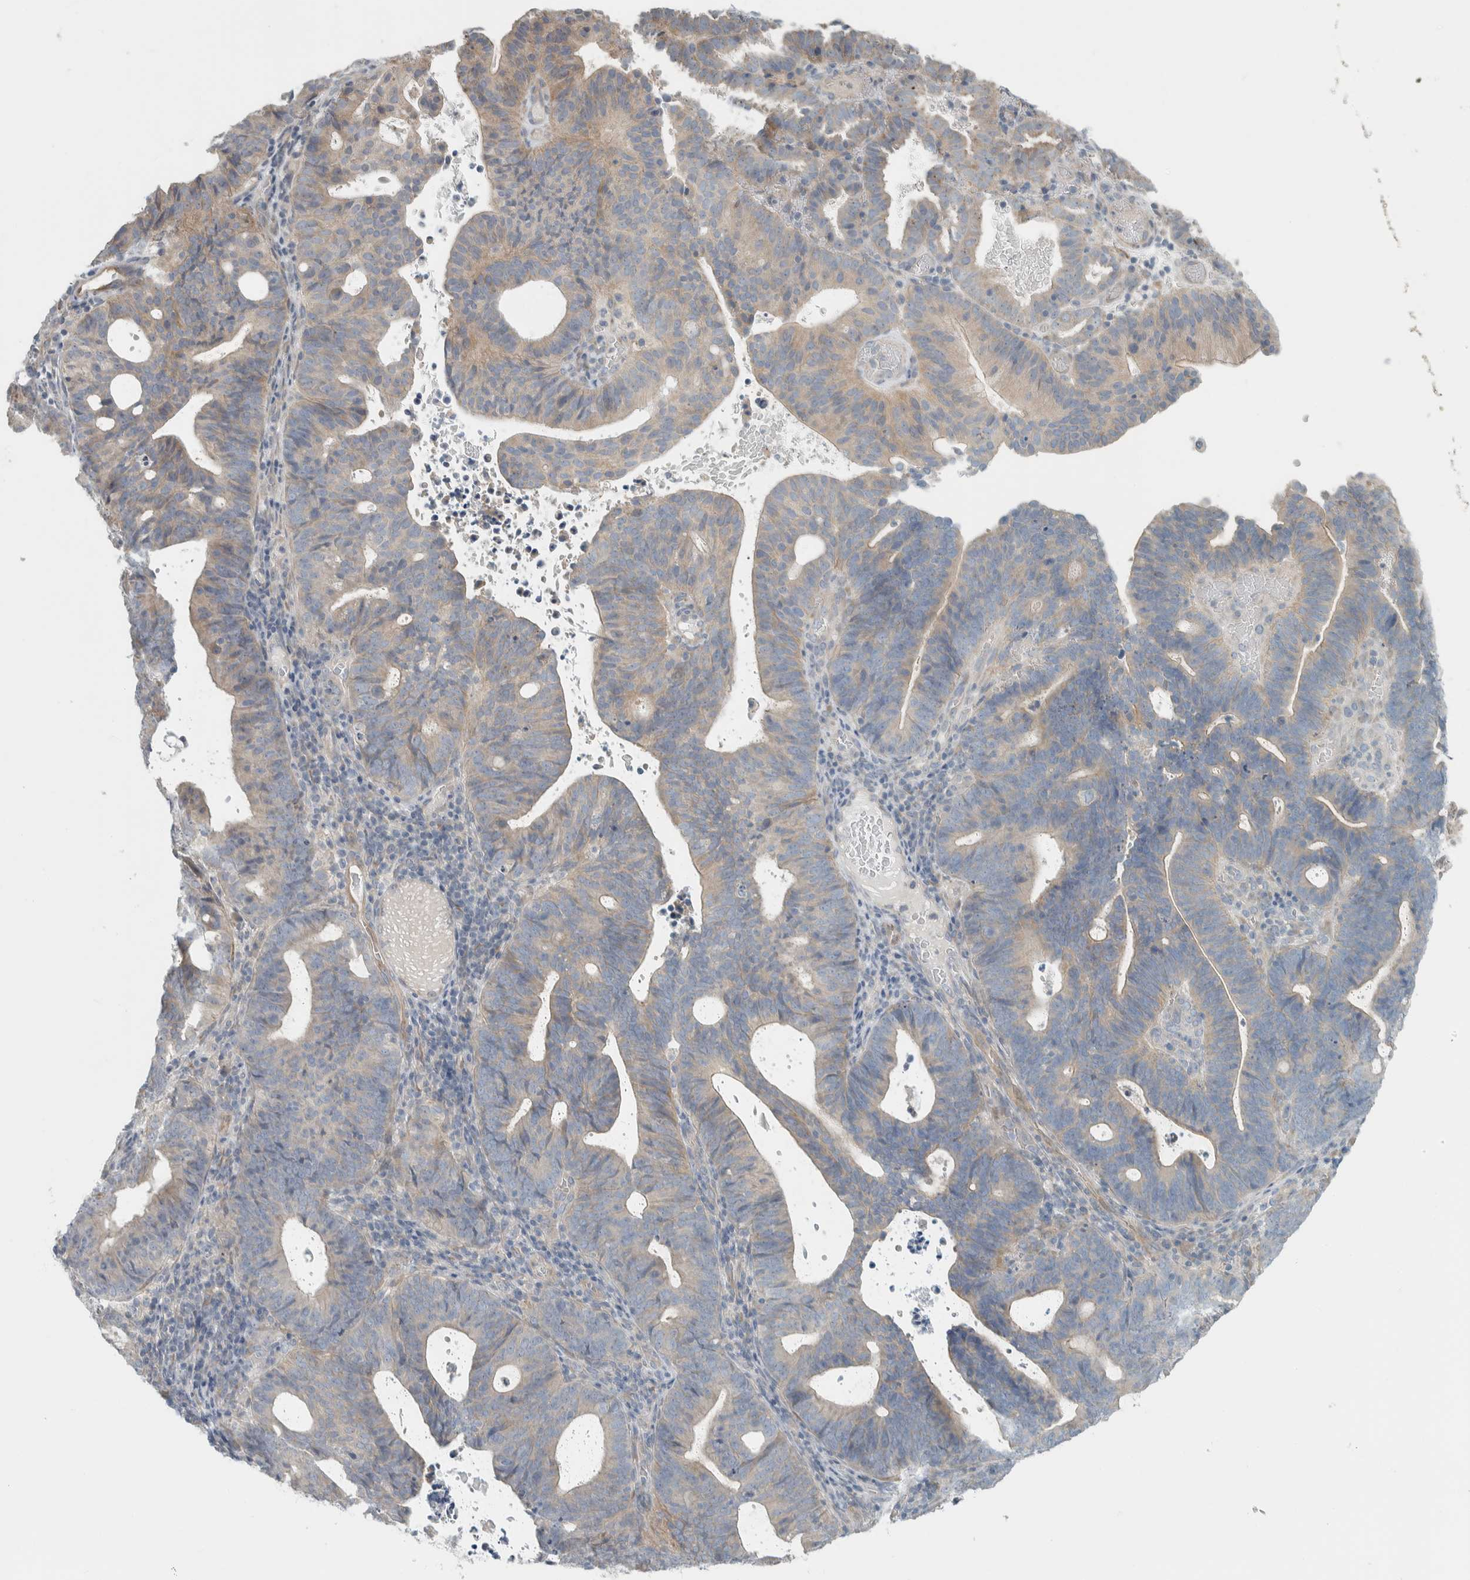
{"staining": {"intensity": "weak", "quantity": "25%-75%", "location": "cytoplasmic/membranous"}, "tissue": "endometrial cancer", "cell_type": "Tumor cells", "image_type": "cancer", "snomed": [{"axis": "morphology", "description": "Adenocarcinoma, NOS"}, {"axis": "topography", "description": "Uterus"}], "caption": "IHC staining of endometrial adenocarcinoma, which displays low levels of weak cytoplasmic/membranous positivity in approximately 25%-75% of tumor cells indicating weak cytoplasmic/membranous protein expression. The staining was performed using DAB (brown) for protein detection and nuclei were counterstained in hematoxylin (blue).", "gene": "HGS", "patient": {"sex": "female", "age": 83}}